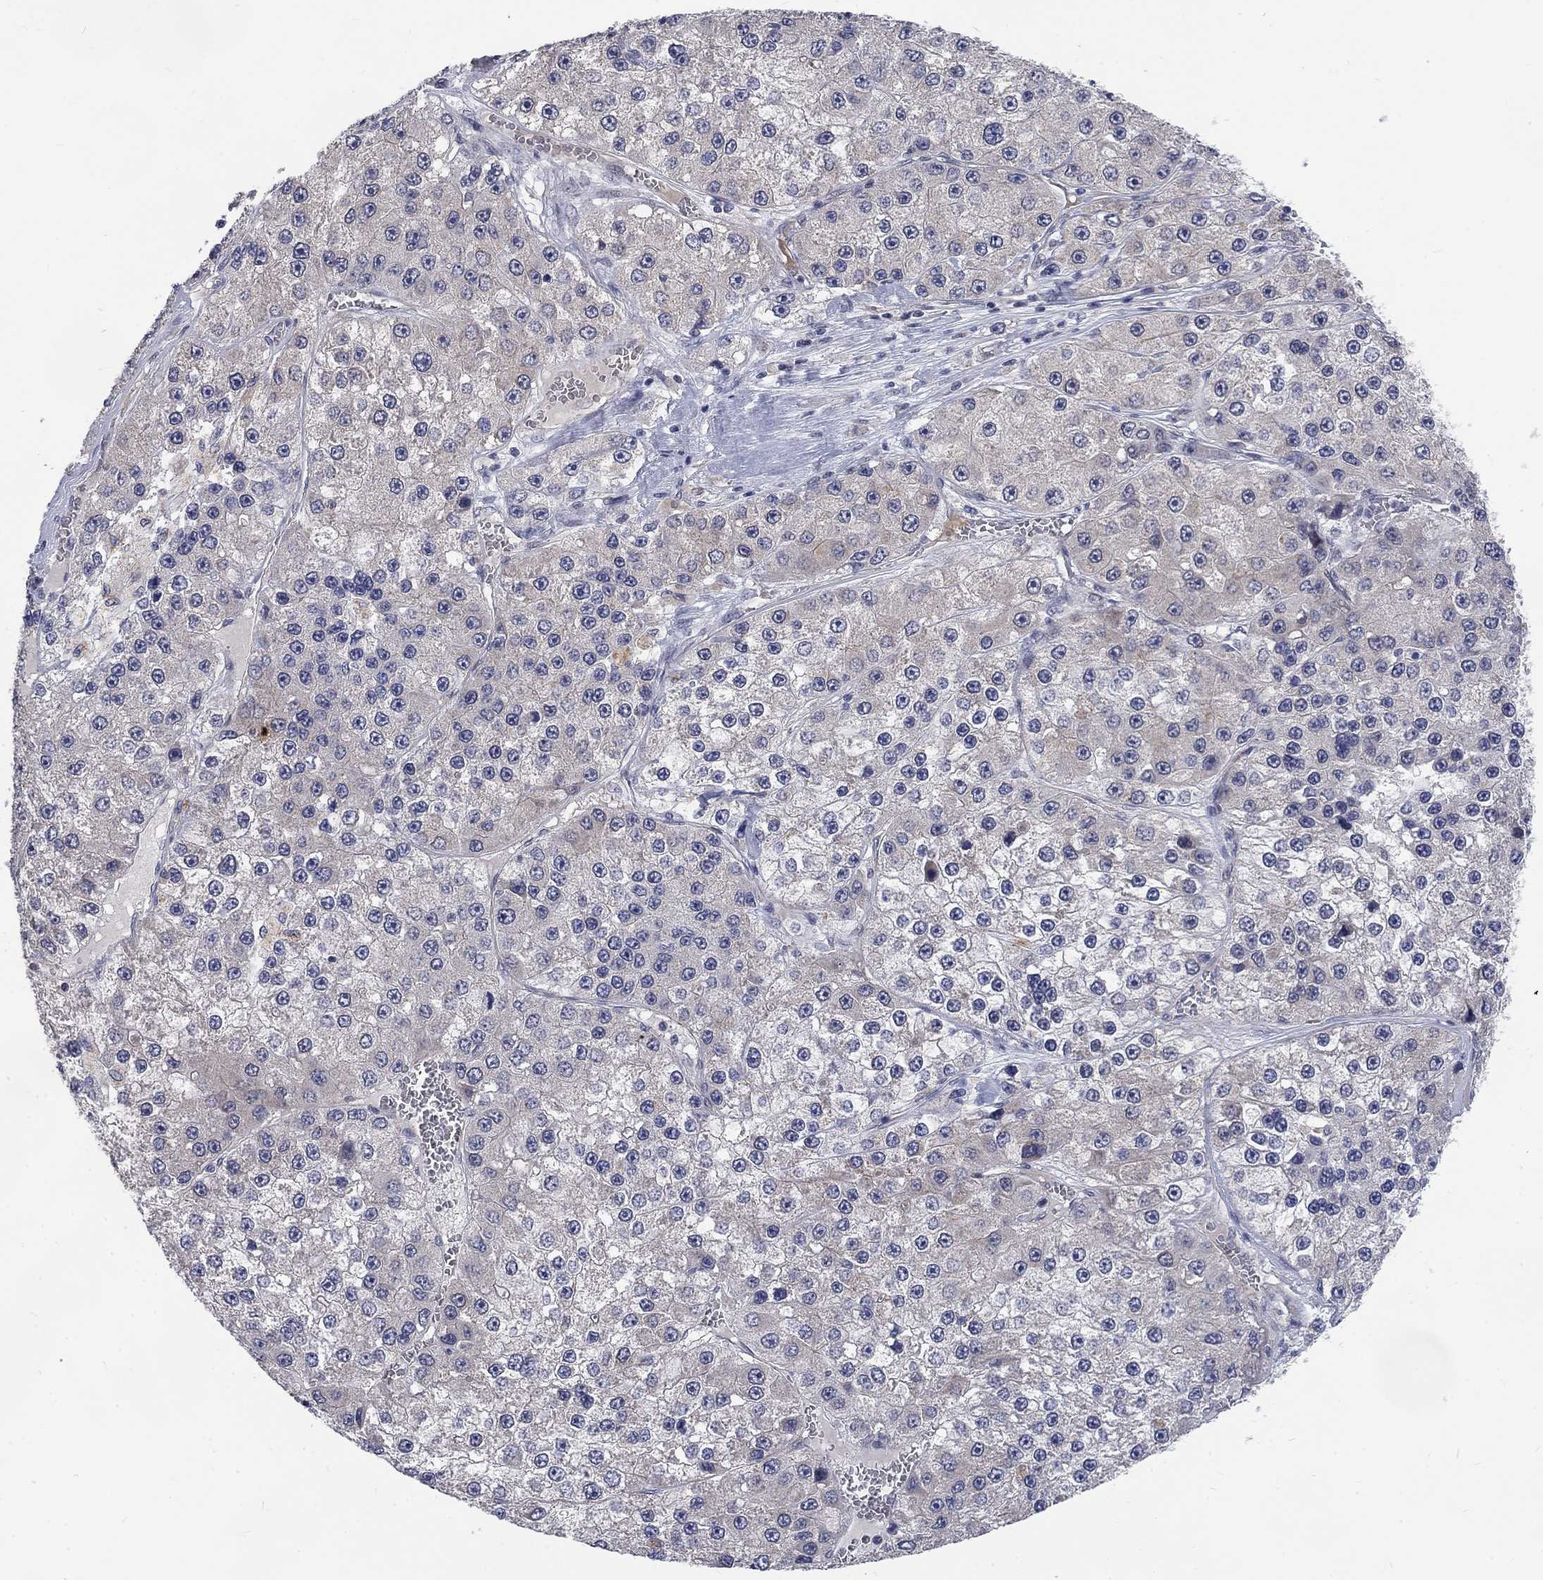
{"staining": {"intensity": "negative", "quantity": "none", "location": "none"}, "tissue": "liver cancer", "cell_type": "Tumor cells", "image_type": "cancer", "snomed": [{"axis": "morphology", "description": "Carcinoma, Hepatocellular, NOS"}, {"axis": "topography", "description": "Liver"}], "caption": "Immunohistochemistry image of neoplastic tissue: human liver cancer stained with DAB (3,3'-diaminobenzidine) shows no significant protein expression in tumor cells.", "gene": "PHKA1", "patient": {"sex": "female", "age": 73}}